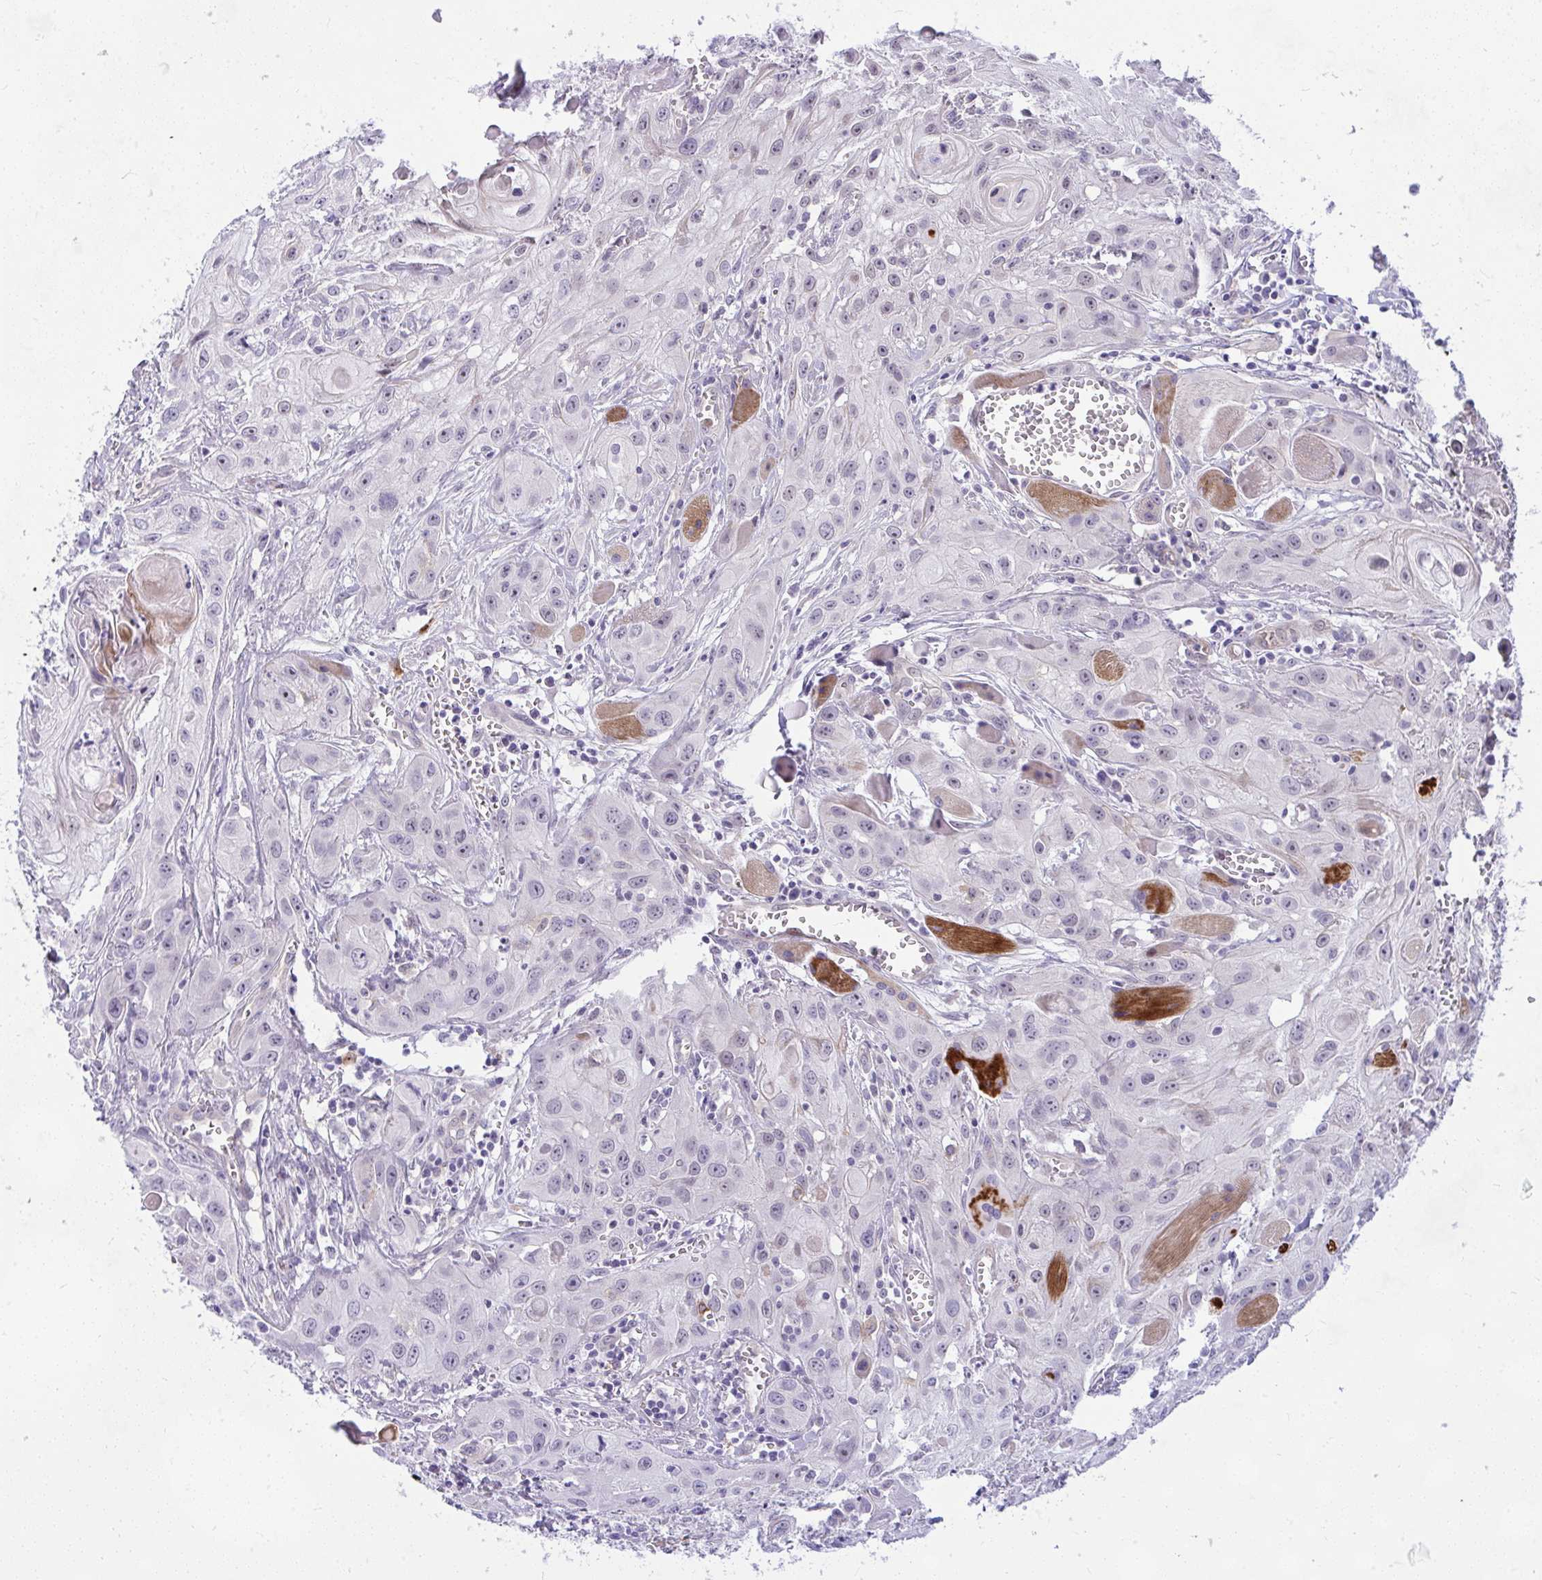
{"staining": {"intensity": "weak", "quantity": "<25%", "location": "nuclear"}, "tissue": "head and neck cancer", "cell_type": "Tumor cells", "image_type": "cancer", "snomed": [{"axis": "morphology", "description": "Squamous cell carcinoma, NOS"}, {"axis": "topography", "description": "Oral tissue"}, {"axis": "topography", "description": "Head-Neck"}], "caption": "This is an IHC histopathology image of human head and neck squamous cell carcinoma. There is no staining in tumor cells.", "gene": "NFXL1", "patient": {"sex": "male", "age": 58}}